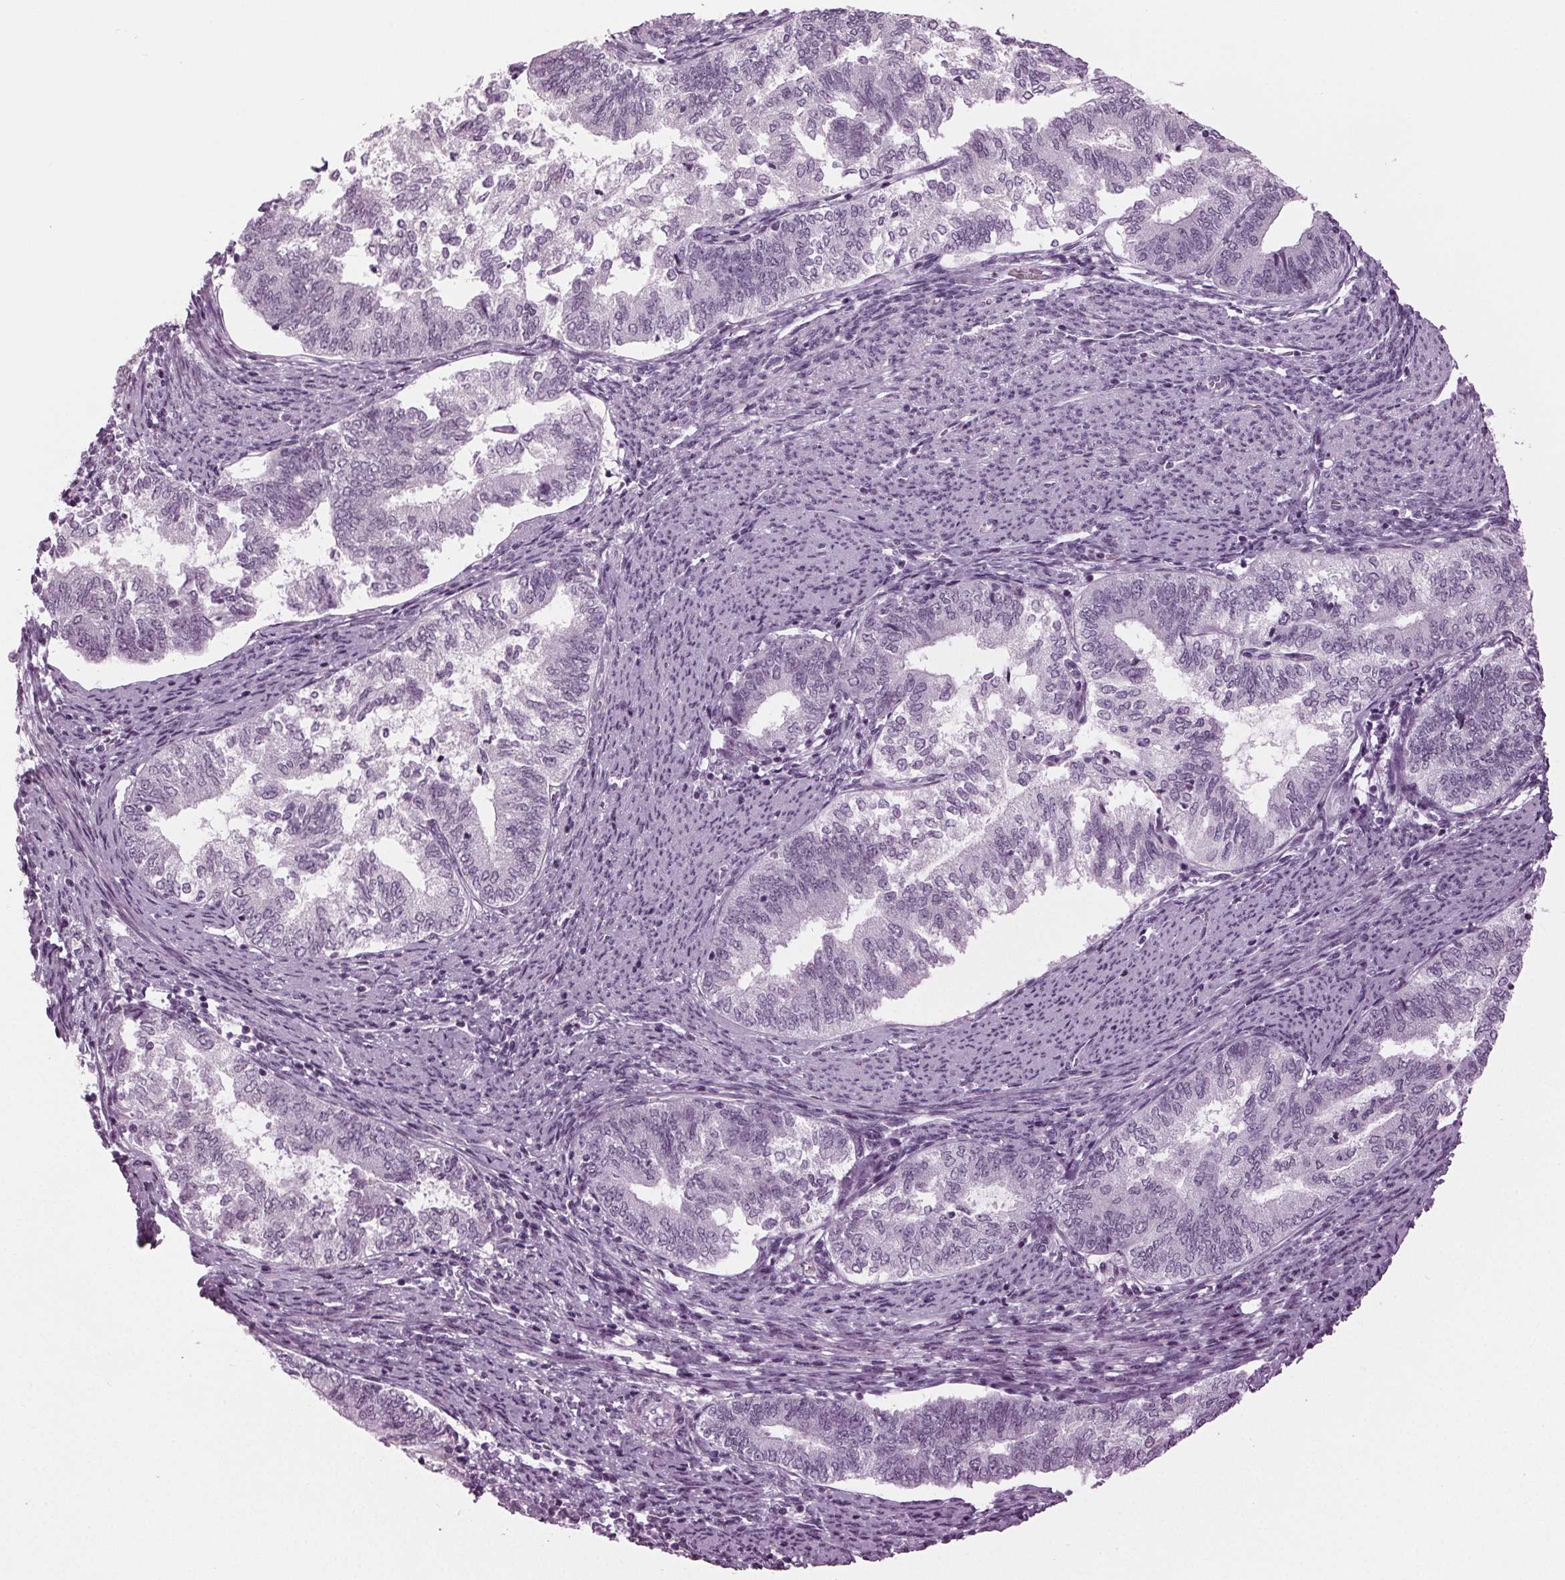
{"staining": {"intensity": "negative", "quantity": "none", "location": "none"}, "tissue": "endometrial cancer", "cell_type": "Tumor cells", "image_type": "cancer", "snomed": [{"axis": "morphology", "description": "Adenocarcinoma, NOS"}, {"axis": "topography", "description": "Endometrium"}], "caption": "Endometrial cancer (adenocarcinoma) was stained to show a protein in brown. There is no significant expression in tumor cells.", "gene": "DNAH12", "patient": {"sex": "female", "age": 65}}